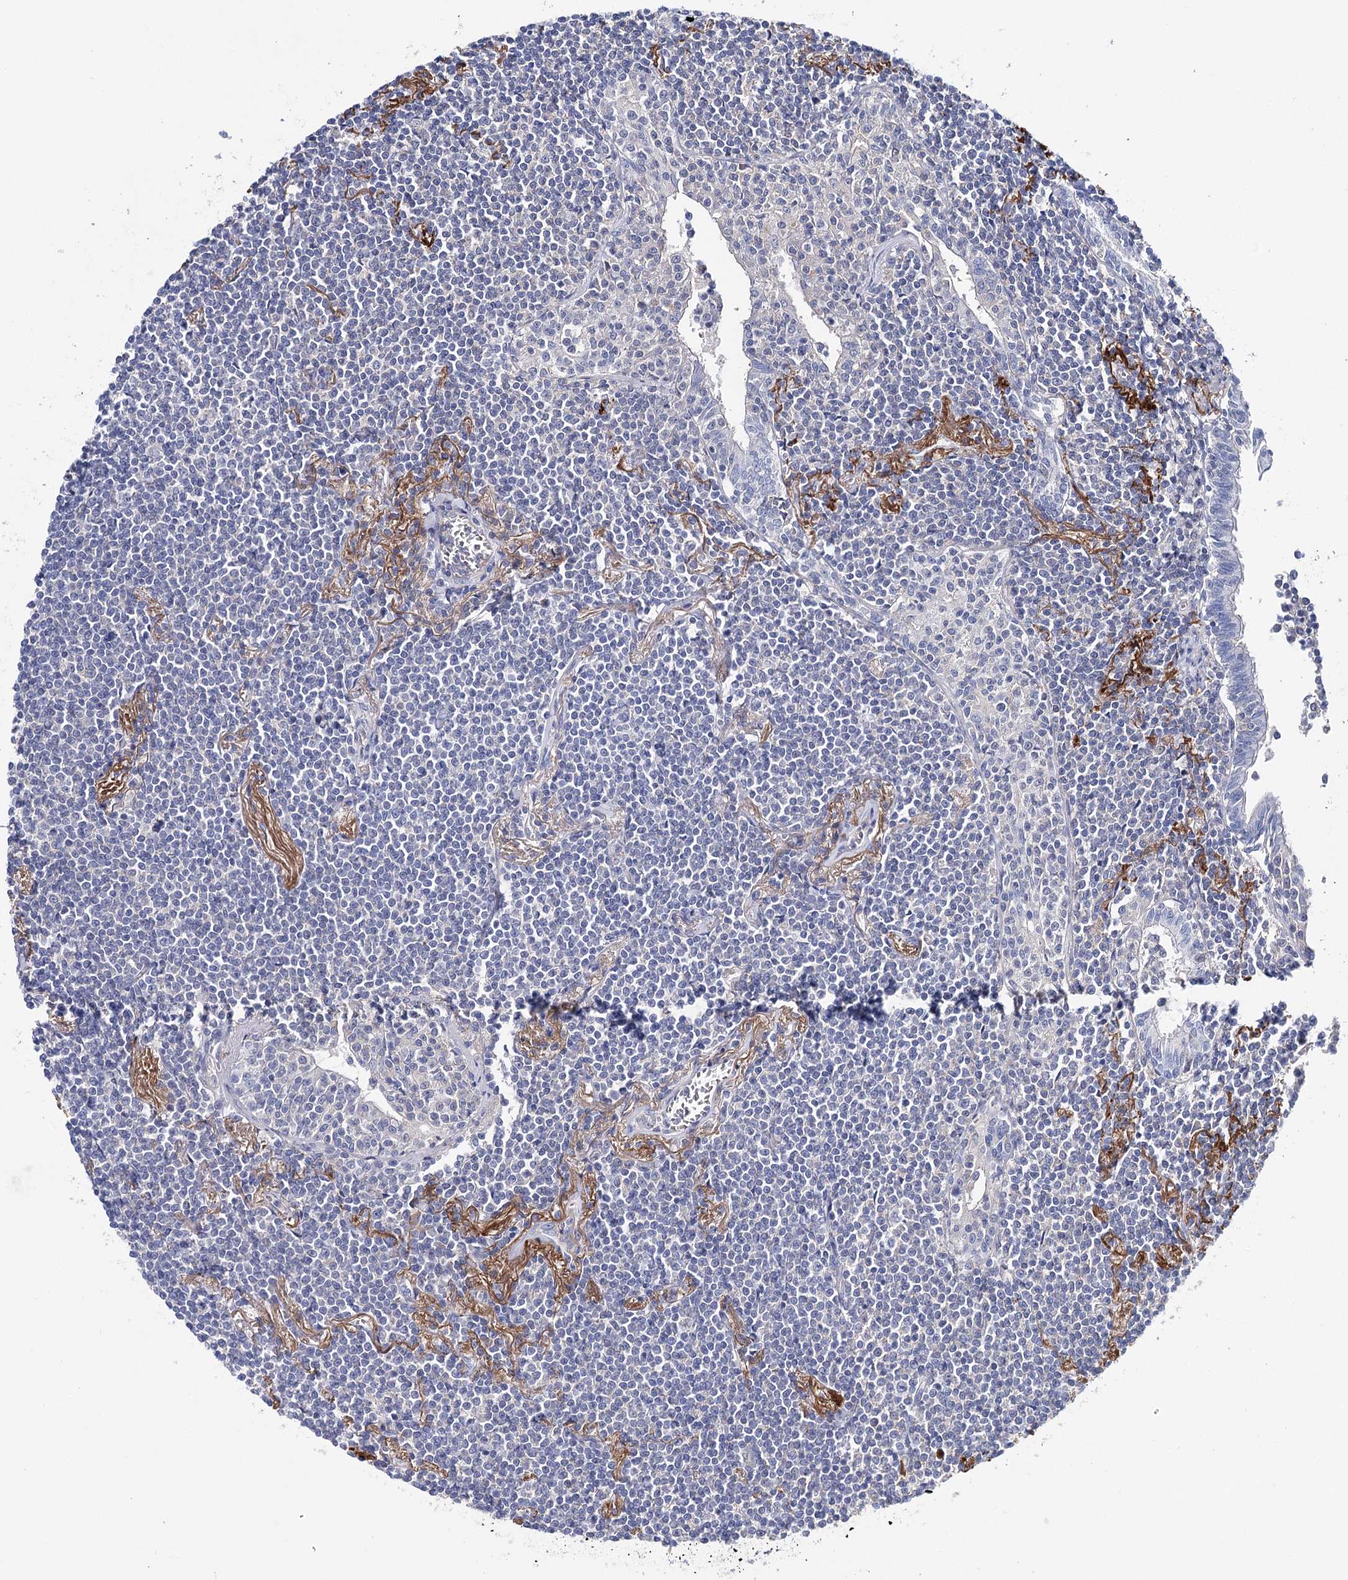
{"staining": {"intensity": "negative", "quantity": "none", "location": "none"}, "tissue": "lymphoma", "cell_type": "Tumor cells", "image_type": "cancer", "snomed": [{"axis": "morphology", "description": "Malignant lymphoma, non-Hodgkin's type, Low grade"}, {"axis": "topography", "description": "Lung"}], "caption": "Tumor cells show no significant expression in lymphoma. (DAB immunohistochemistry (IHC) visualized using brightfield microscopy, high magnification).", "gene": "EPYC", "patient": {"sex": "female", "age": 71}}